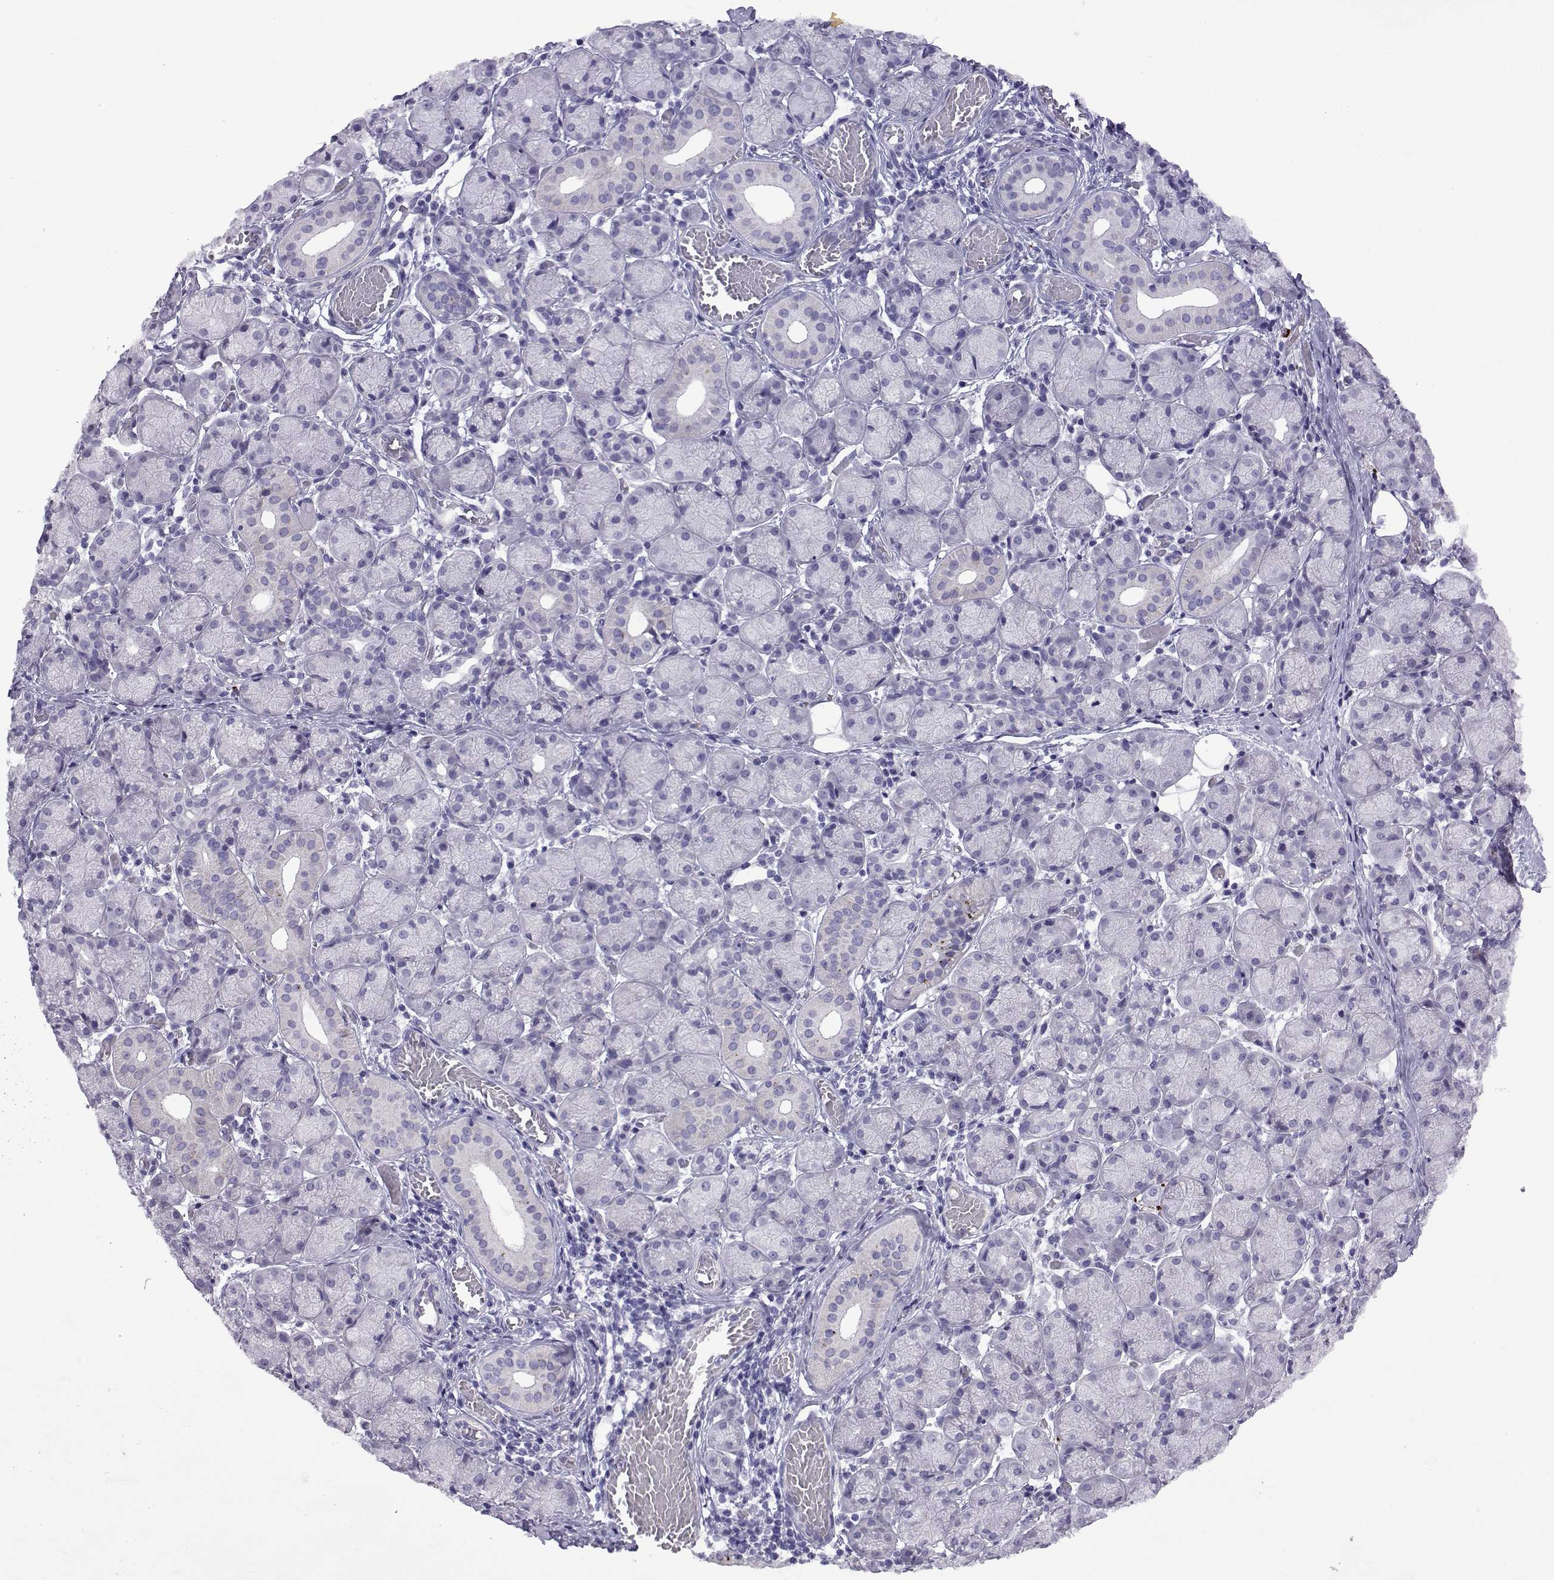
{"staining": {"intensity": "negative", "quantity": "none", "location": "none"}, "tissue": "salivary gland", "cell_type": "Glandular cells", "image_type": "normal", "snomed": [{"axis": "morphology", "description": "Normal tissue, NOS"}, {"axis": "topography", "description": "Salivary gland"}, {"axis": "topography", "description": "Peripheral nerve tissue"}], "caption": "Salivary gland was stained to show a protein in brown. There is no significant positivity in glandular cells. The staining is performed using DAB brown chromogen with nuclei counter-stained in using hematoxylin.", "gene": "CFAP70", "patient": {"sex": "female", "age": 24}}